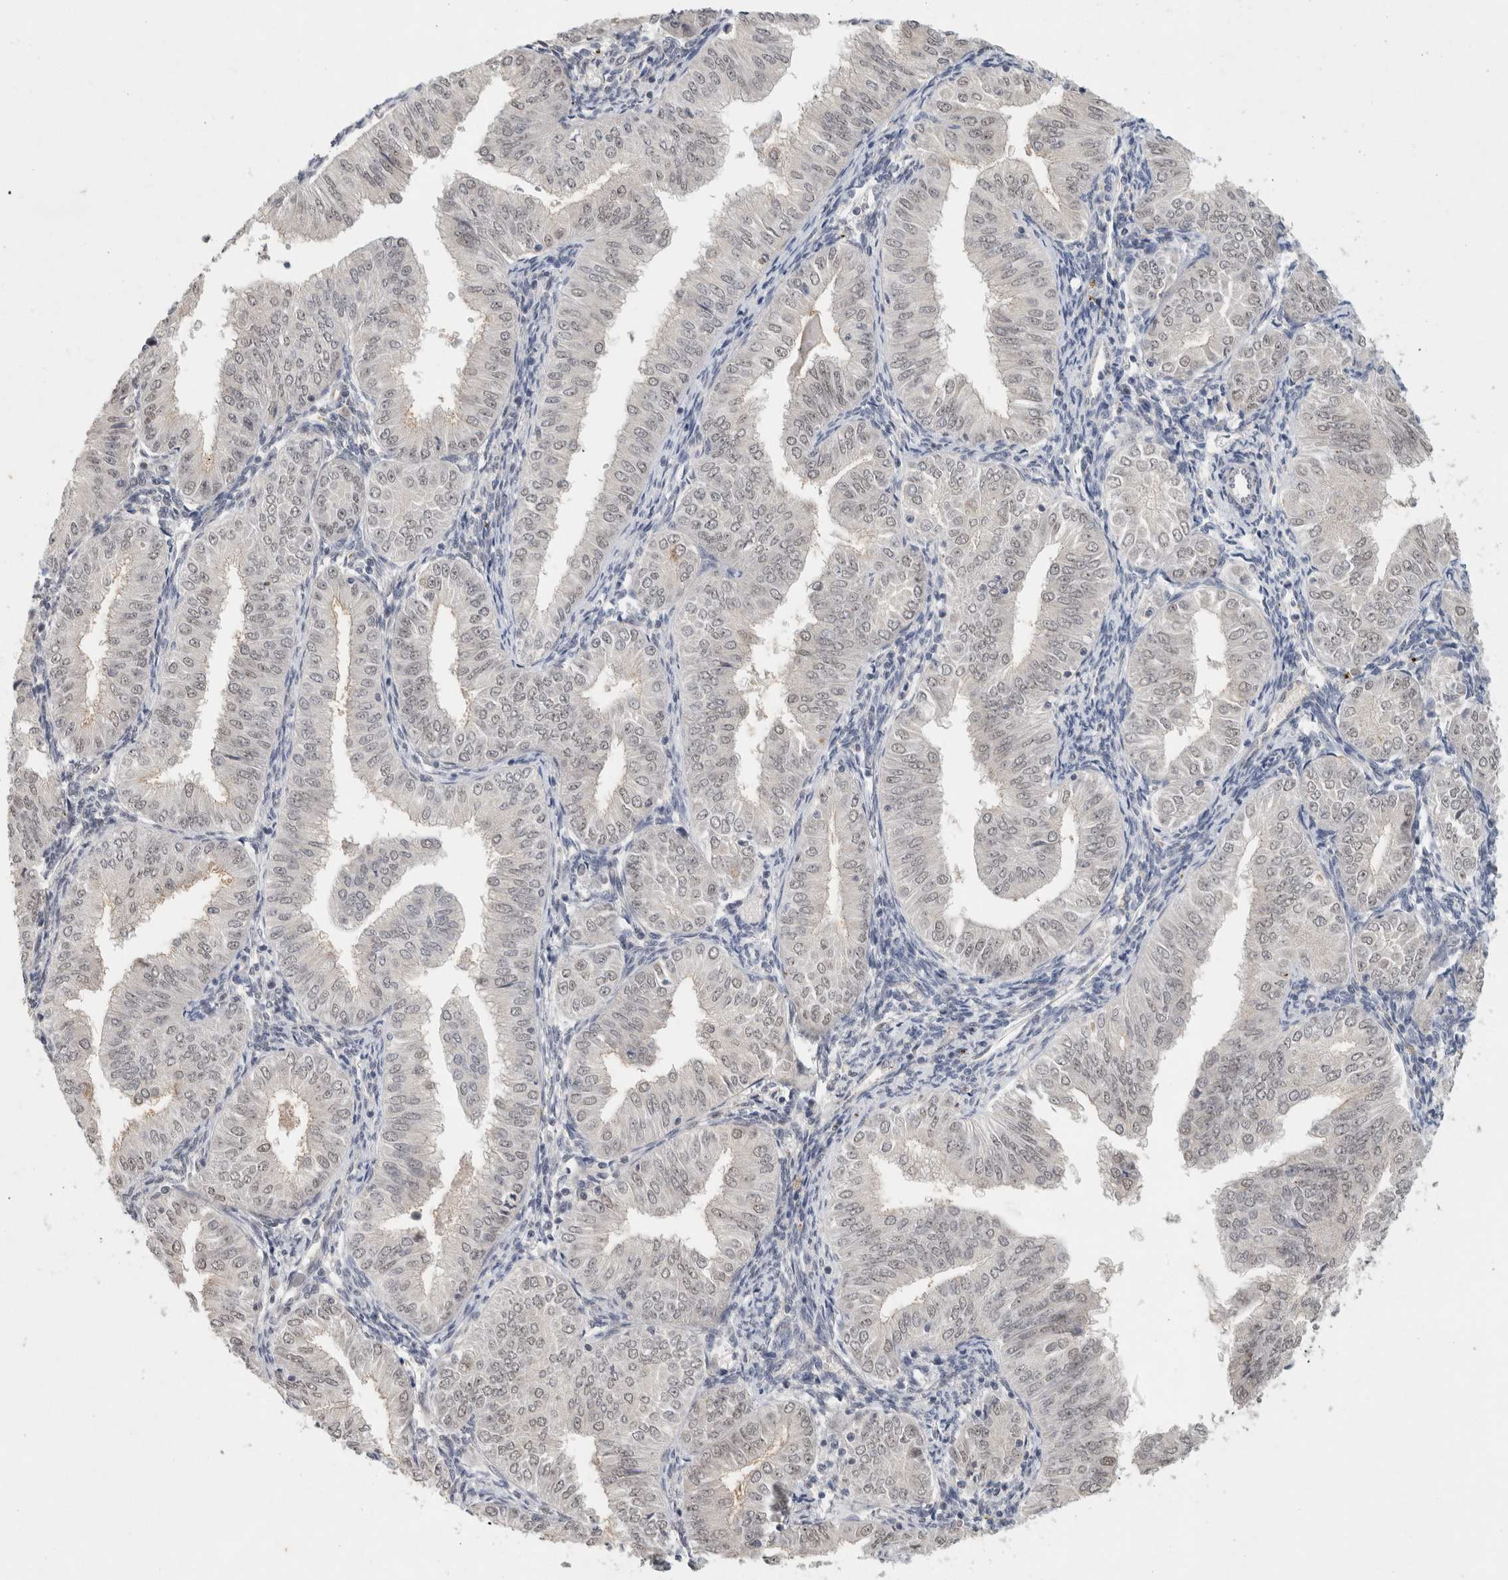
{"staining": {"intensity": "moderate", "quantity": ">75%", "location": "nuclear"}, "tissue": "endometrial cancer", "cell_type": "Tumor cells", "image_type": "cancer", "snomed": [{"axis": "morphology", "description": "Normal tissue, NOS"}, {"axis": "morphology", "description": "Adenocarcinoma, NOS"}, {"axis": "topography", "description": "Endometrium"}], "caption": "IHC micrograph of neoplastic tissue: adenocarcinoma (endometrial) stained using IHC shows medium levels of moderate protein expression localized specifically in the nuclear of tumor cells, appearing as a nuclear brown color.", "gene": "DDX42", "patient": {"sex": "female", "age": 53}}